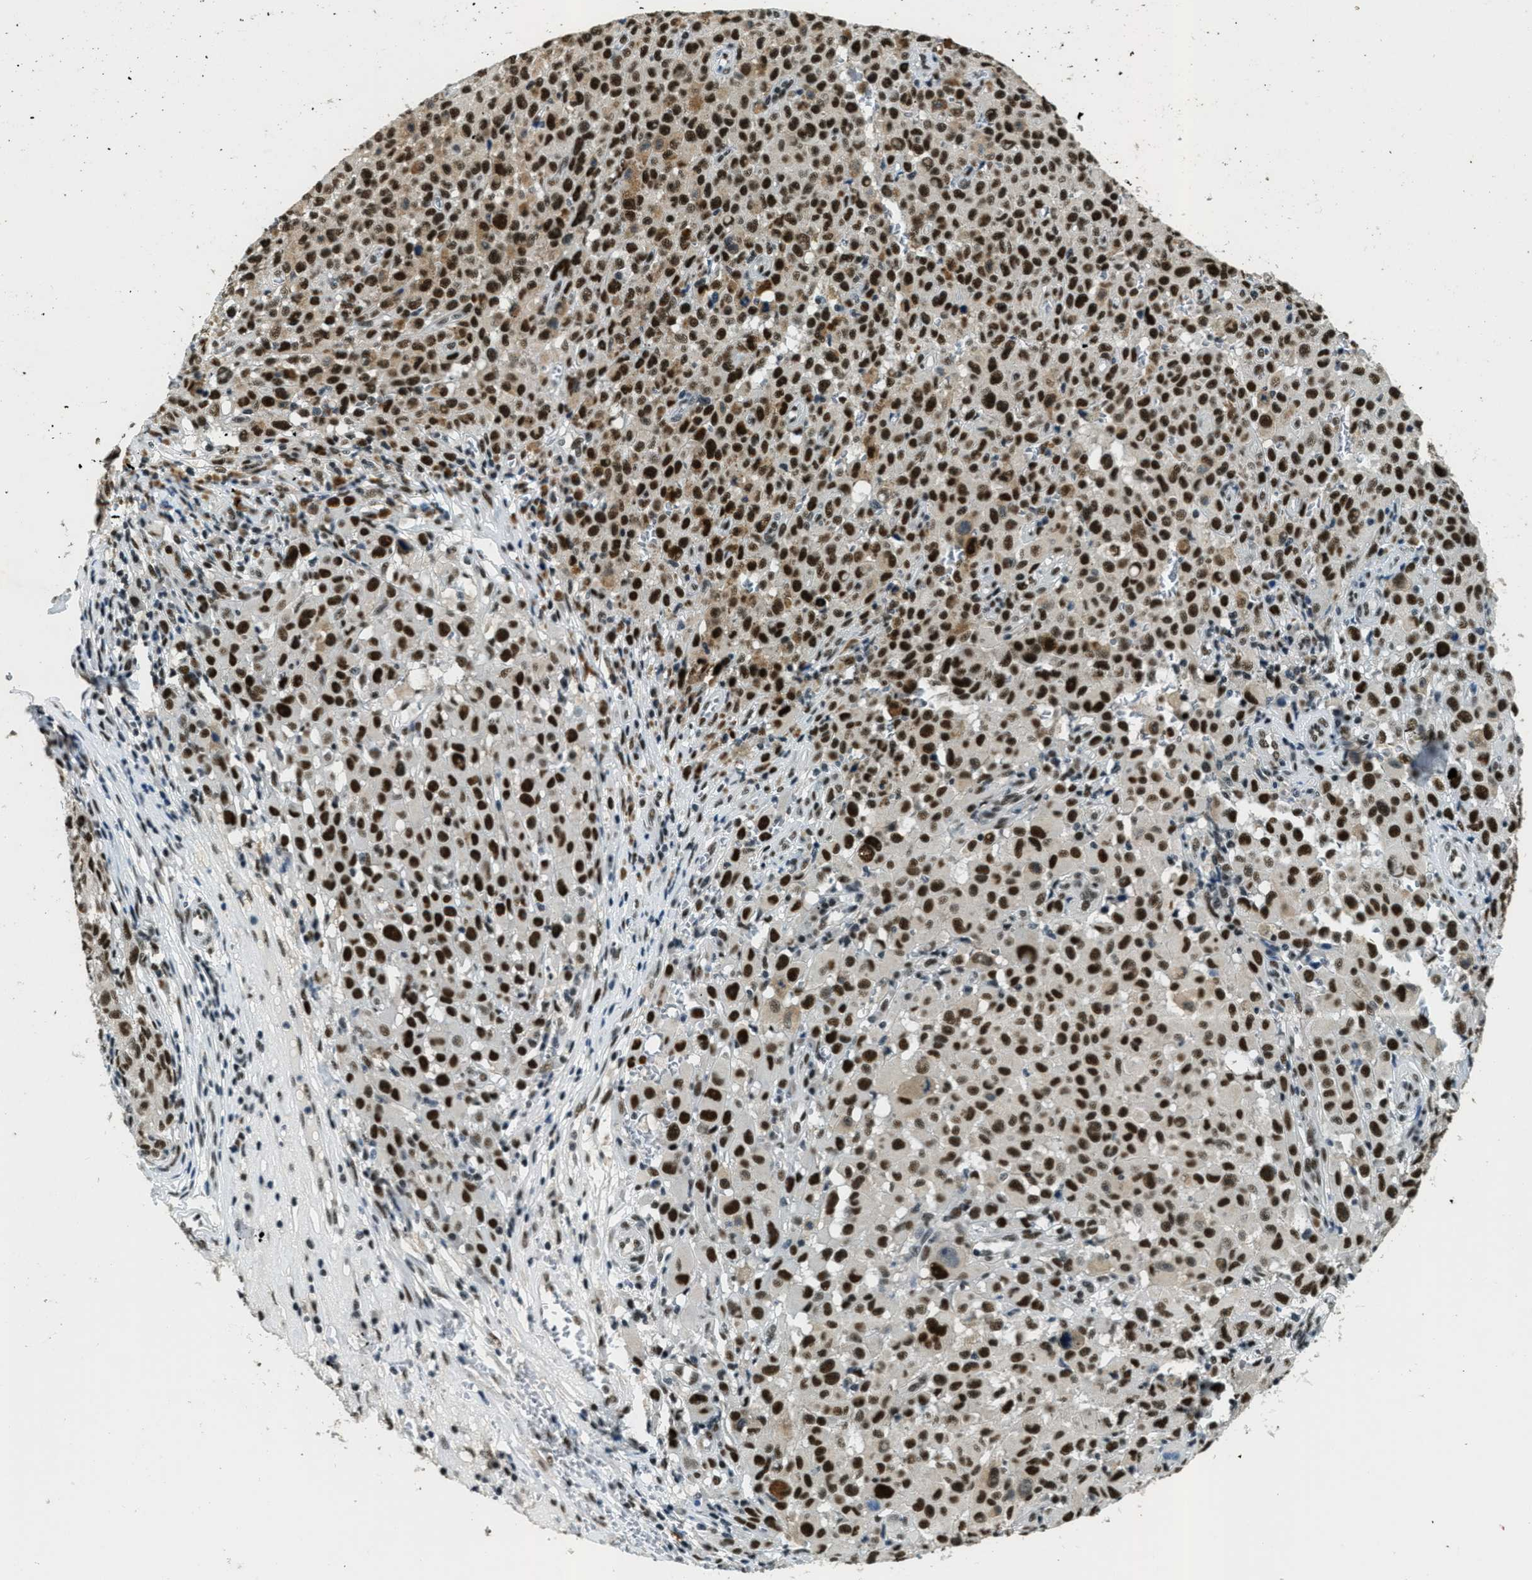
{"staining": {"intensity": "strong", "quantity": ">75%", "location": "nuclear"}, "tissue": "melanoma", "cell_type": "Tumor cells", "image_type": "cancer", "snomed": [{"axis": "morphology", "description": "Malignant melanoma, NOS"}, {"axis": "topography", "description": "Skin"}], "caption": "About >75% of tumor cells in human melanoma exhibit strong nuclear protein expression as visualized by brown immunohistochemical staining.", "gene": "SSB", "patient": {"sex": "female", "age": 82}}